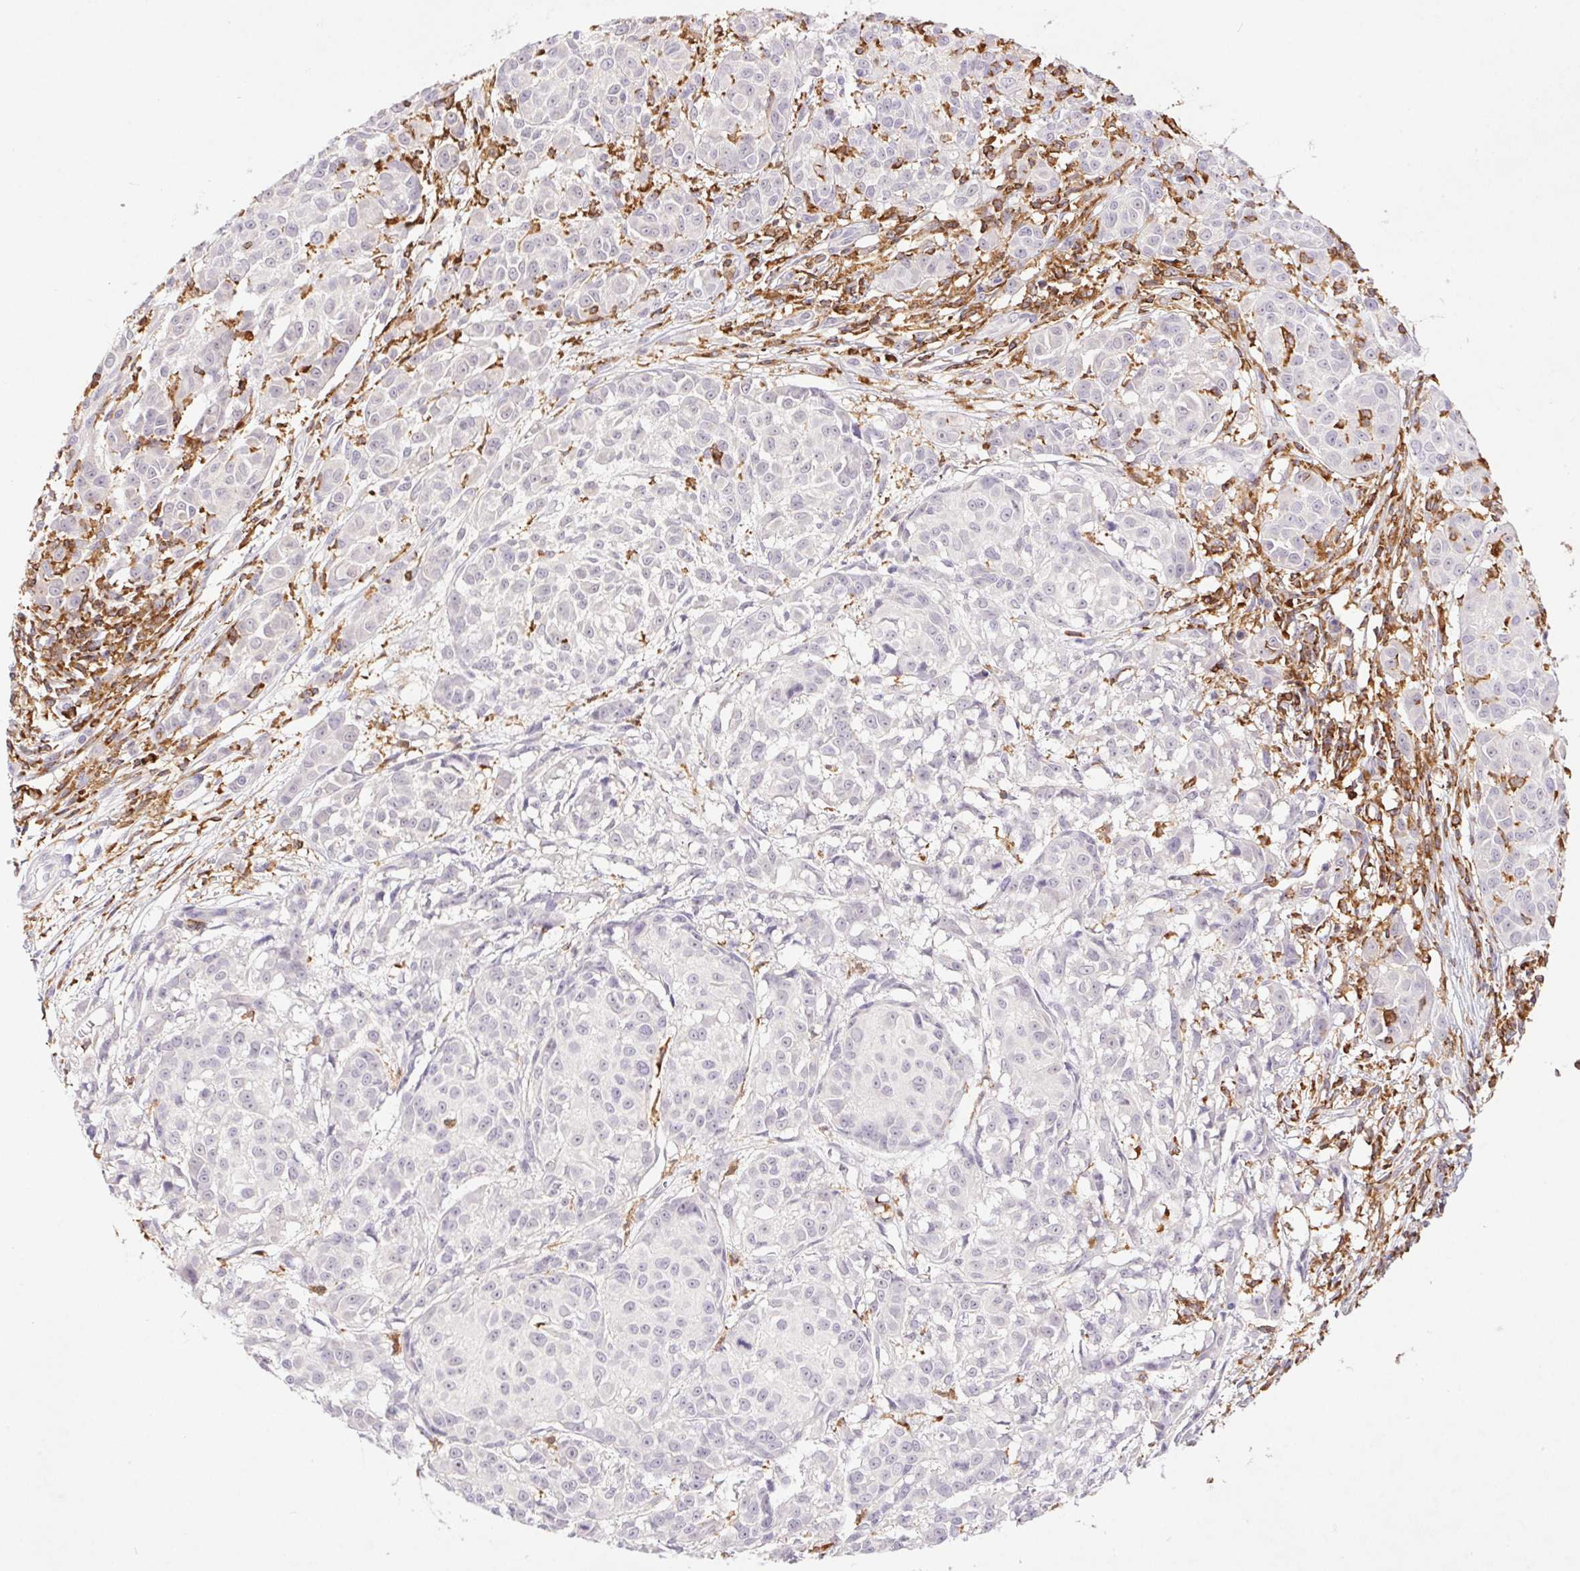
{"staining": {"intensity": "negative", "quantity": "none", "location": "none"}, "tissue": "melanoma", "cell_type": "Tumor cells", "image_type": "cancer", "snomed": [{"axis": "morphology", "description": "Malignant melanoma, NOS"}, {"axis": "topography", "description": "Skin"}], "caption": "DAB immunohistochemical staining of melanoma demonstrates no significant staining in tumor cells.", "gene": "APBB1IP", "patient": {"sex": "male", "age": 48}}